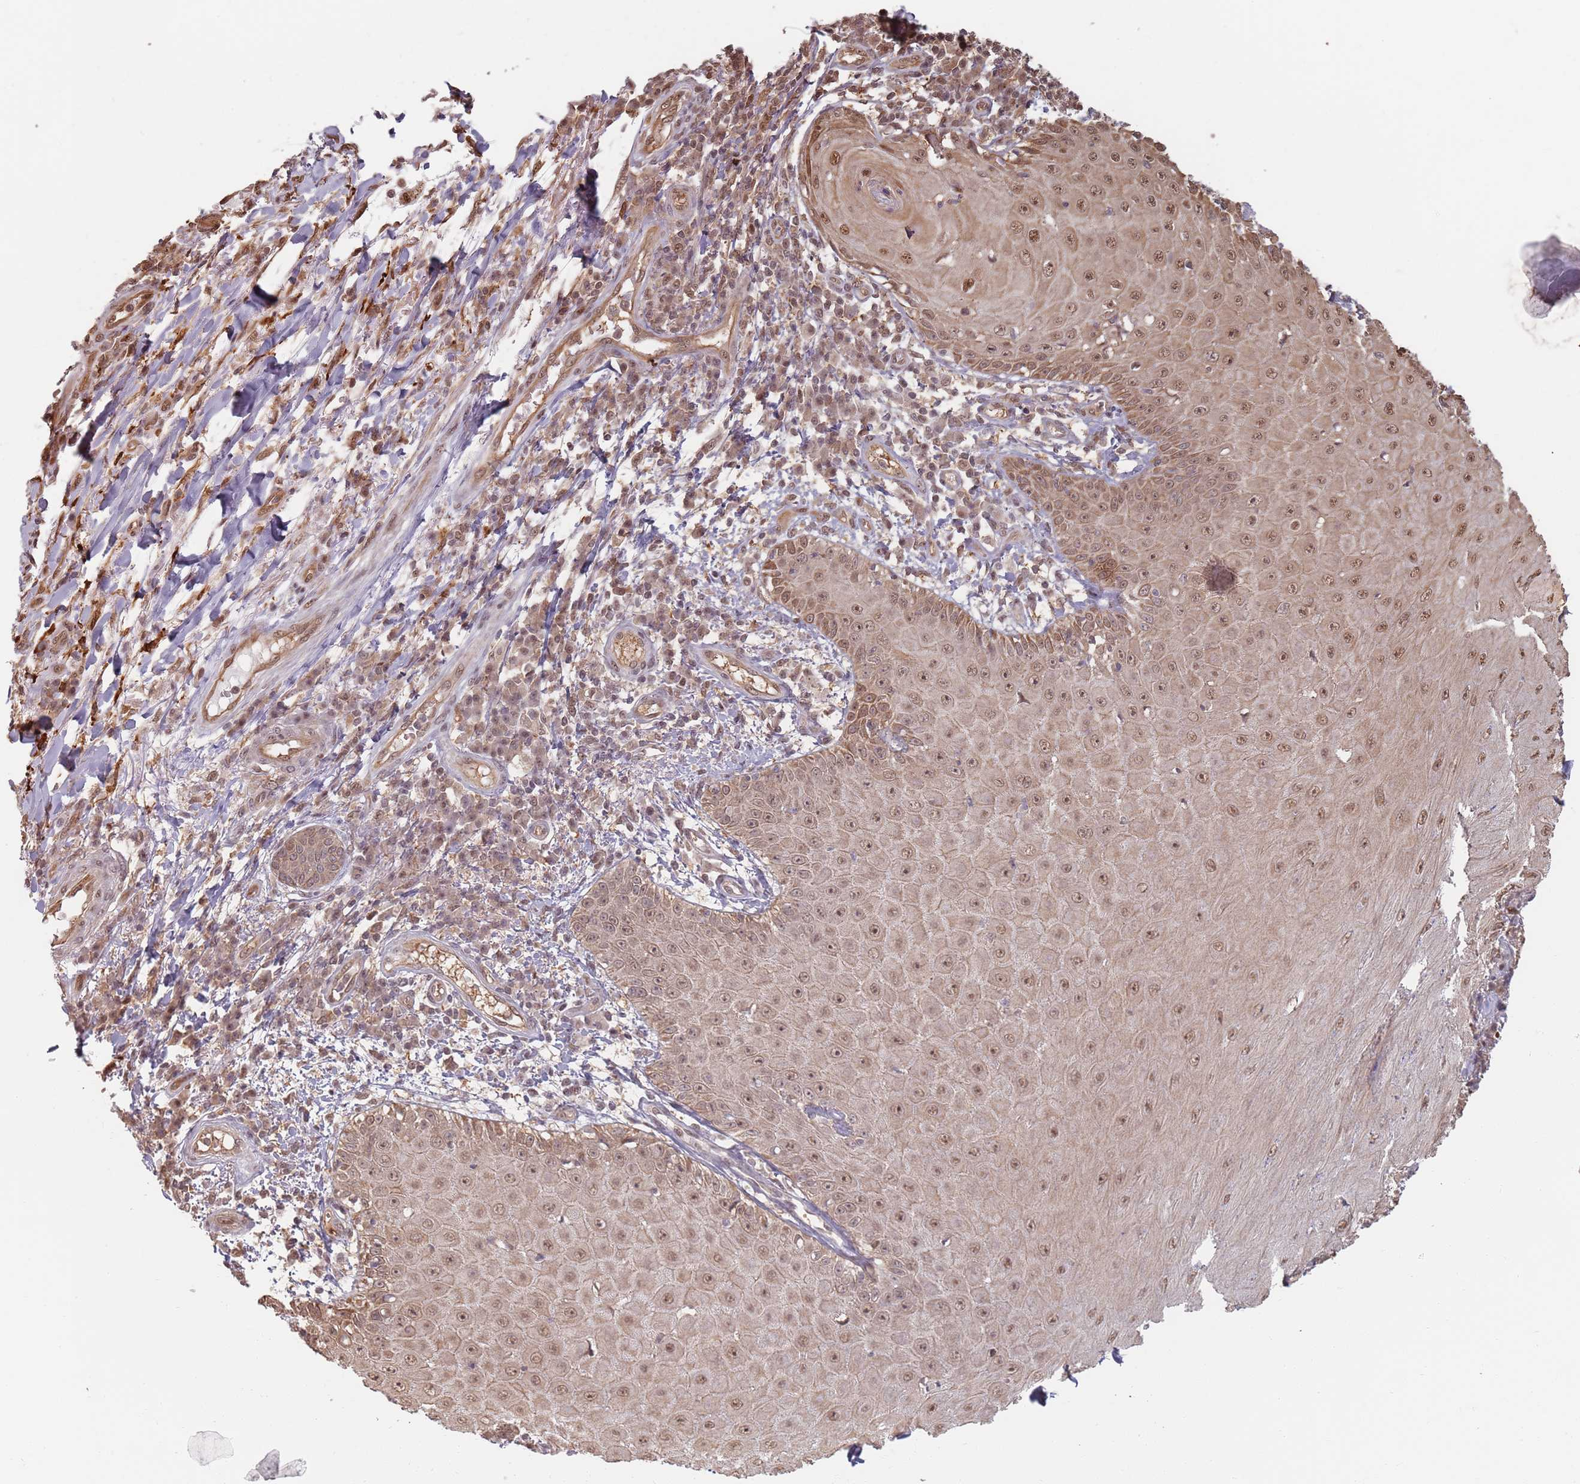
{"staining": {"intensity": "moderate", "quantity": ">75%", "location": "cytoplasmic/membranous,nuclear"}, "tissue": "skin cancer", "cell_type": "Tumor cells", "image_type": "cancer", "snomed": [{"axis": "morphology", "description": "Squamous cell carcinoma, NOS"}, {"axis": "topography", "description": "Skin"}], "caption": "Tumor cells reveal moderate cytoplasmic/membranous and nuclear positivity in approximately >75% of cells in squamous cell carcinoma (skin).", "gene": "PLSCR5", "patient": {"sex": "male", "age": 70}}